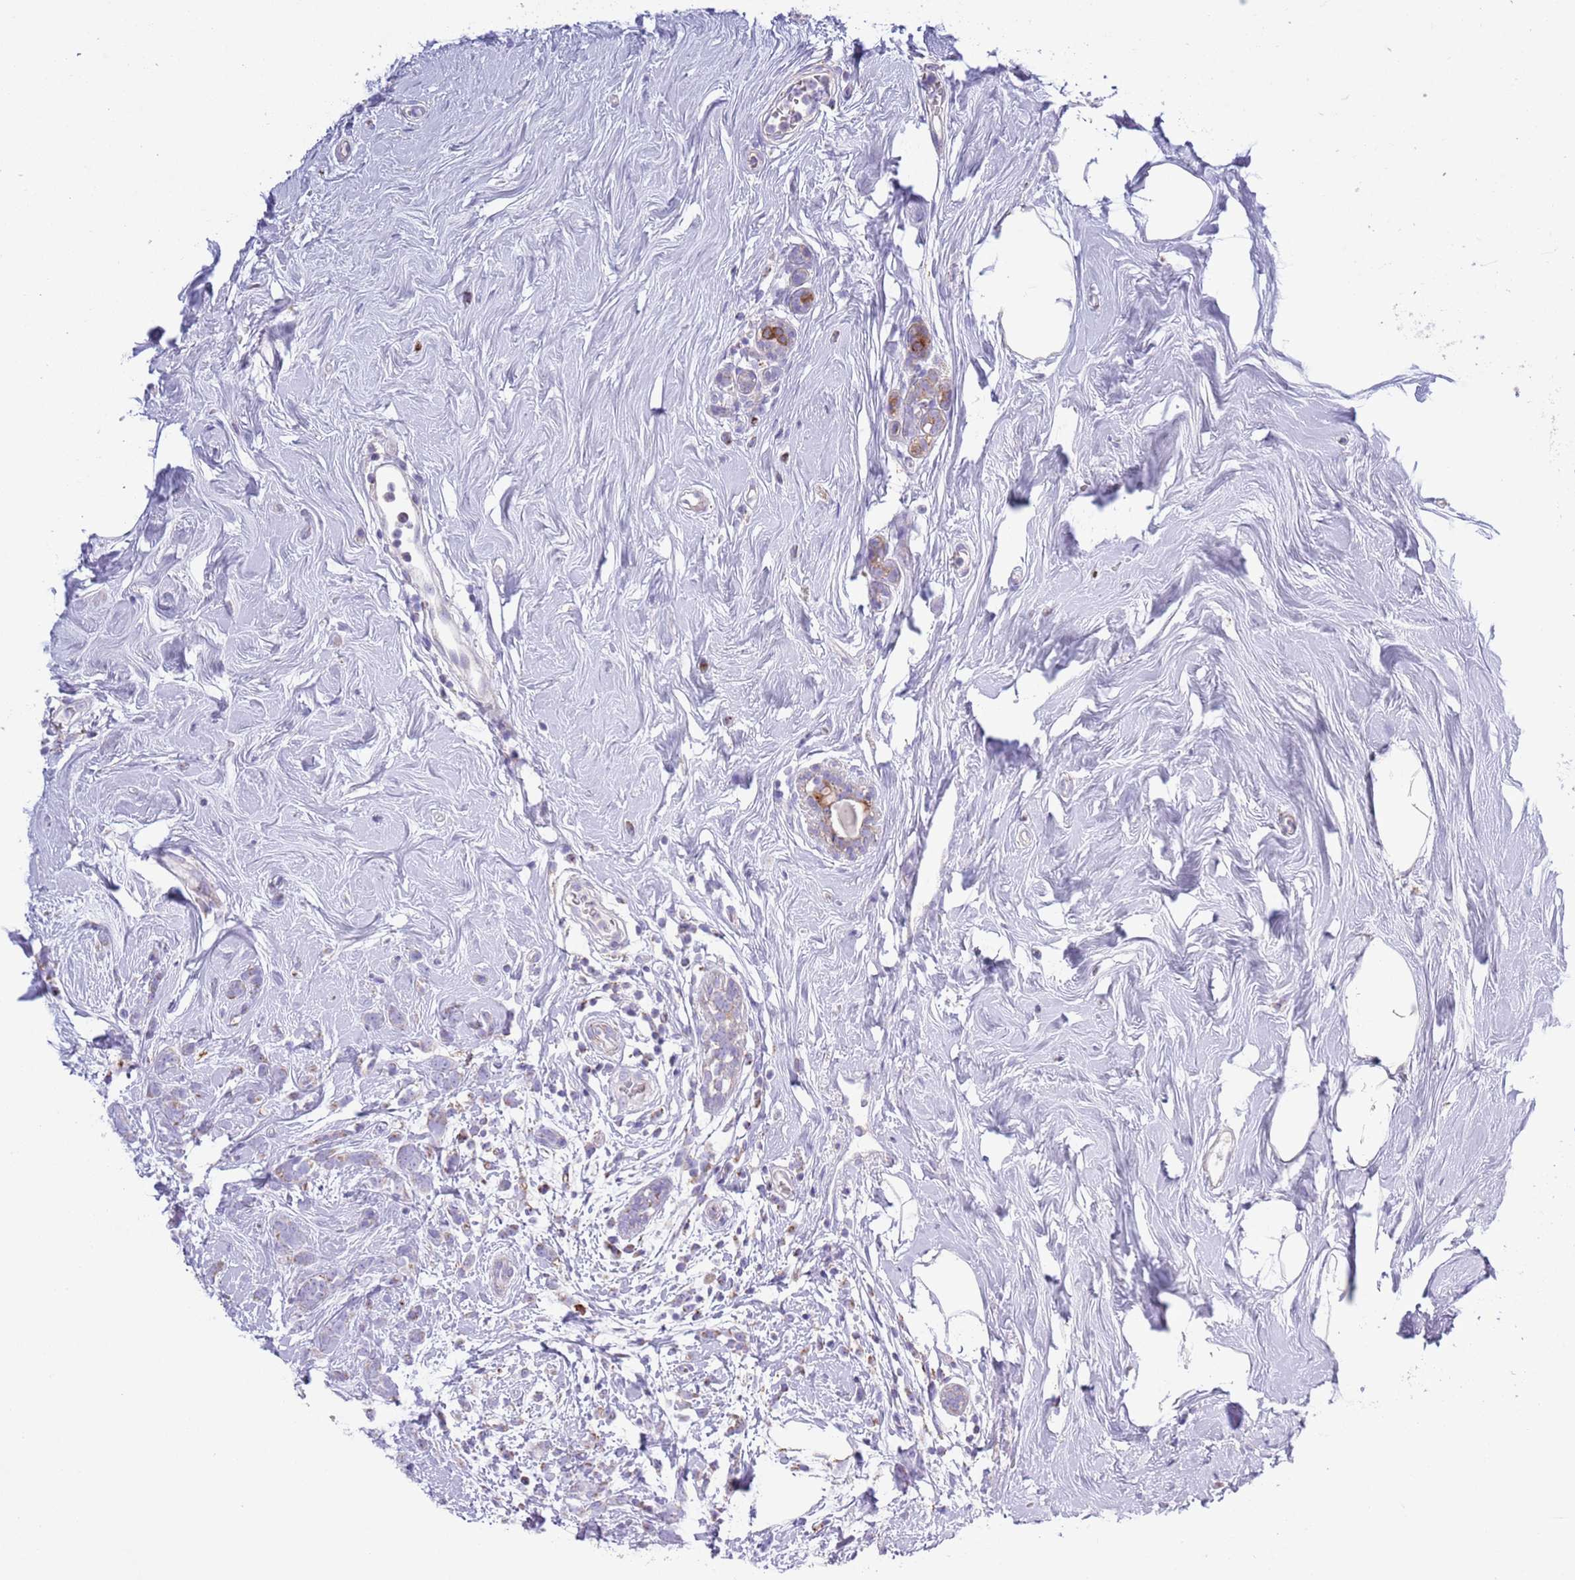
{"staining": {"intensity": "negative", "quantity": "none", "location": "none"}, "tissue": "breast cancer", "cell_type": "Tumor cells", "image_type": "cancer", "snomed": [{"axis": "morphology", "description": "Lobular carcinoma"}, {"axis": "topography", "description": "Breast"}], "caption": "Tumor cells show no significant staining in breast cancer (lobular carcinoma). (DAB IHC visualized using brightfield microscopy, high magnification).", "gene": "ATP6V1B1", "patient": {"sex": "female", "age": 58}}